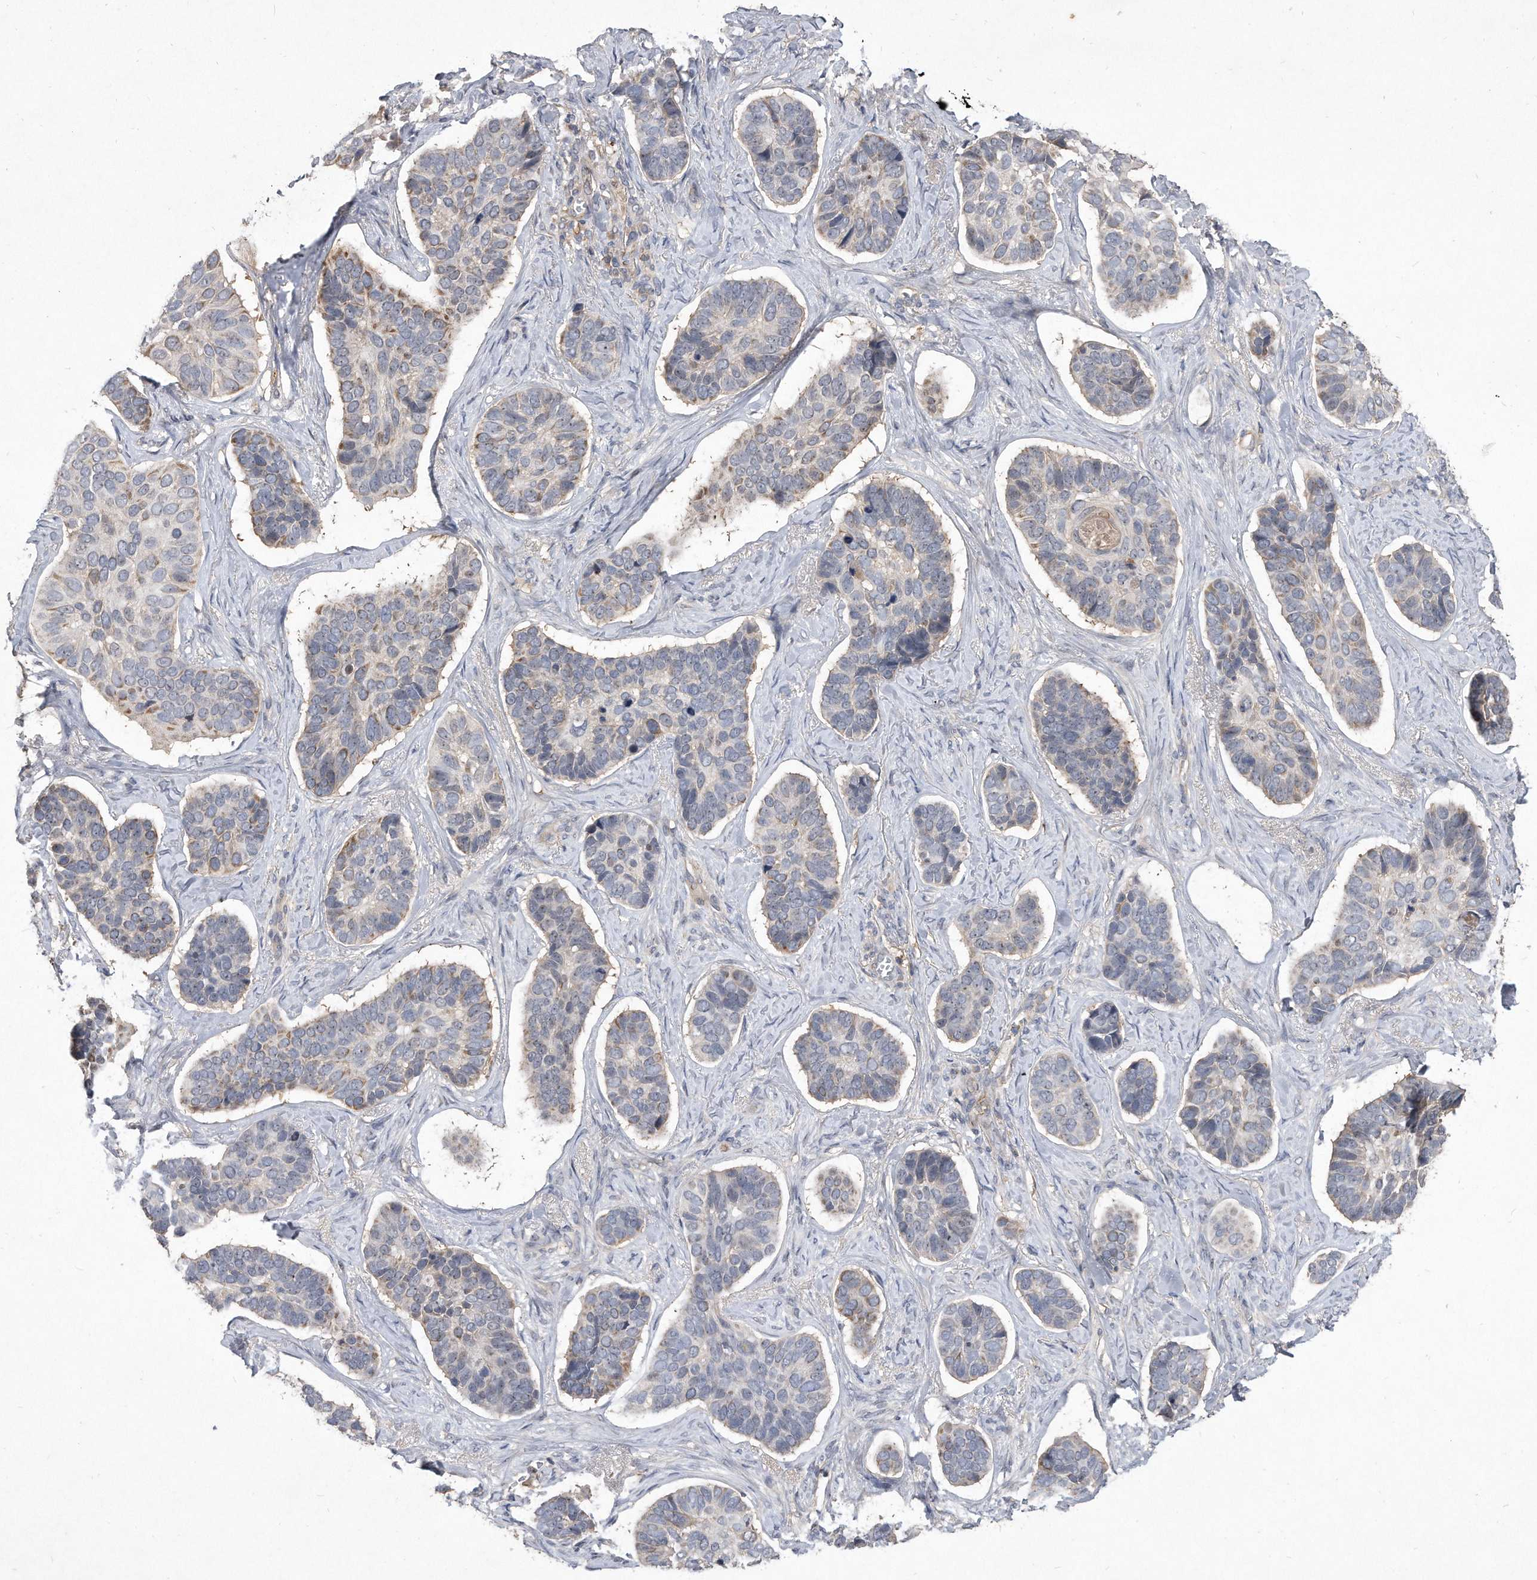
{"staining": {"intensity": "weak", "quantity": "<25%", "location": "cytoplasmic/membranous"}, "tissue": "skin cancer", "cell_type": "Tumor cells", "image_type": "cancer", "snomed": [{"axis": "morphology", "description": "Basal cell carcinoma"}, {"axis": "topography", "description": "Skin"}], "caption": "Image shows no significant protein expression in tumor cells of skin cancer. Nuclei are stained in blue.", "gene": "PGBD2", "patient": {"sex": "male", "age": 62}}